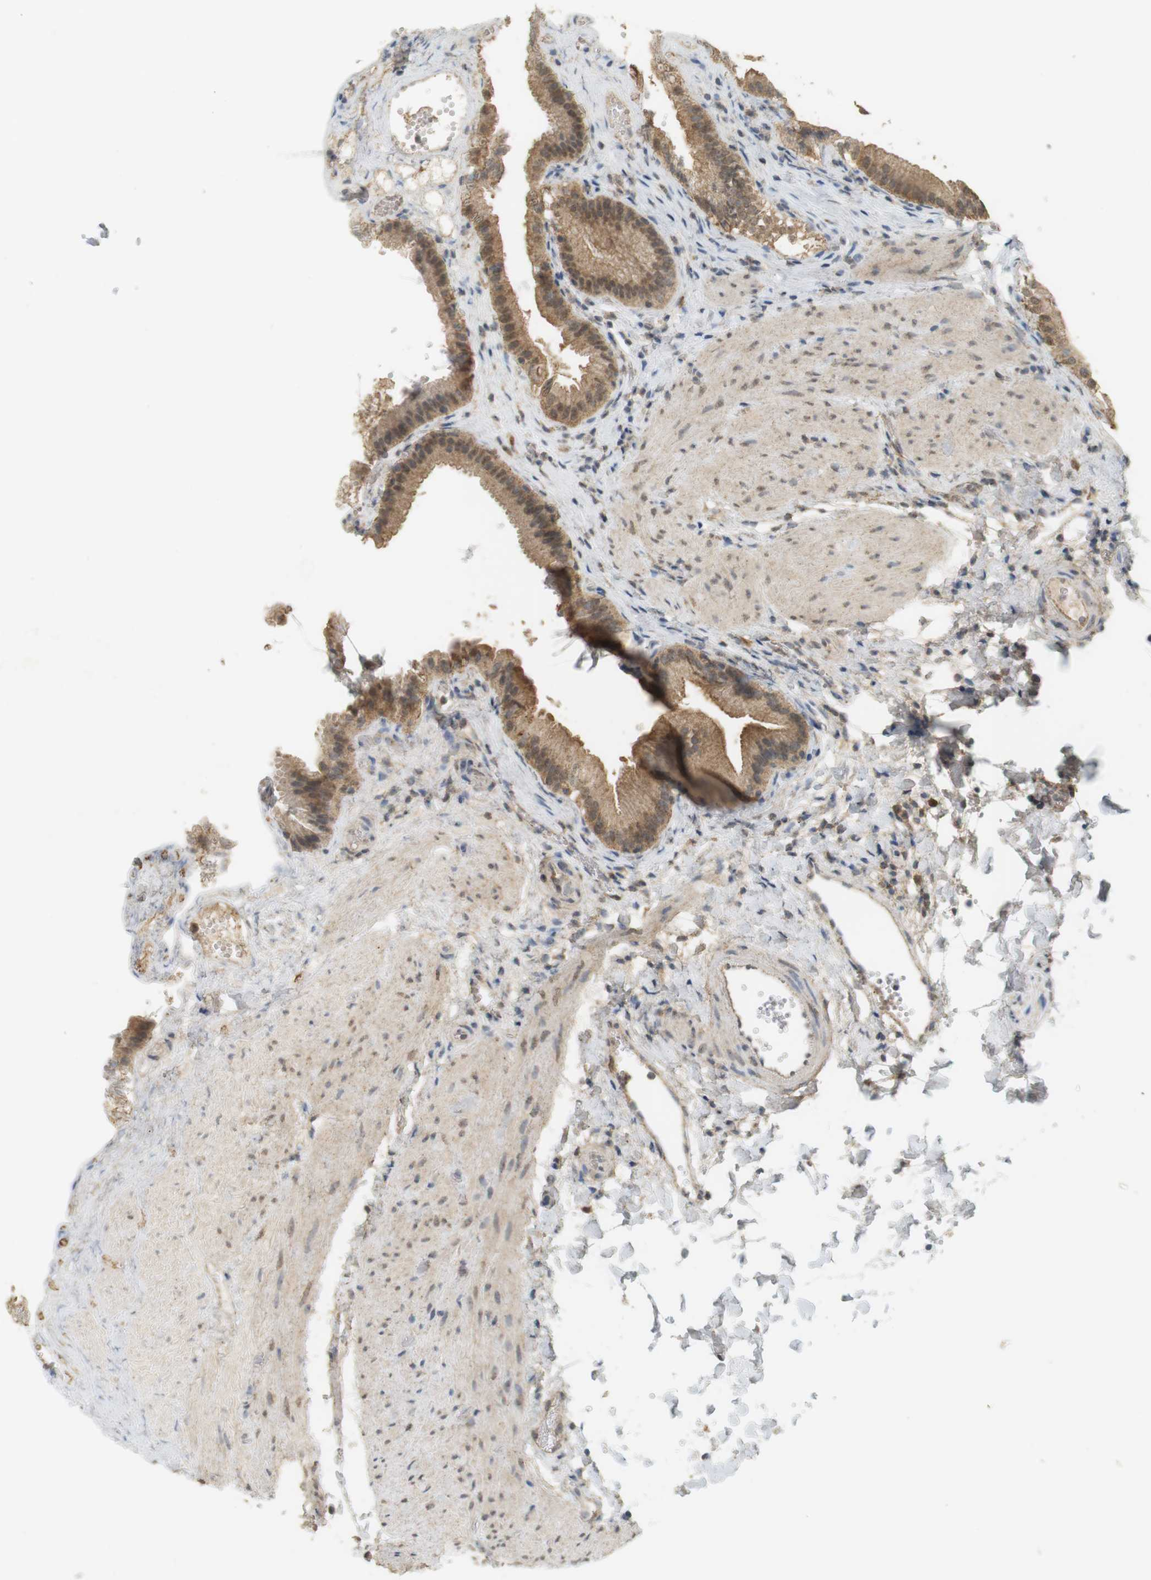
{"staining": {"intensity": "weak", "quantity": ">75%", "location": "cytoplasmic/membranous"}, "tissue": "gallbladder", "cell_type": "Glandular cells", "image_type": "normal", "snomed": [{"axis": "morphology", "description": "Normal tissue, NOS"}, {"axis": "topography", "description": "Gallbladder"}], "caption": "DAB immunohistochemical staining of unremarkable gallbladder exhibits weak cytoplasmic/membranous protein staining in approximately >75% of glandular cells.", "gene": "TTK", "patient": {"sex": "female", "age": 24}}